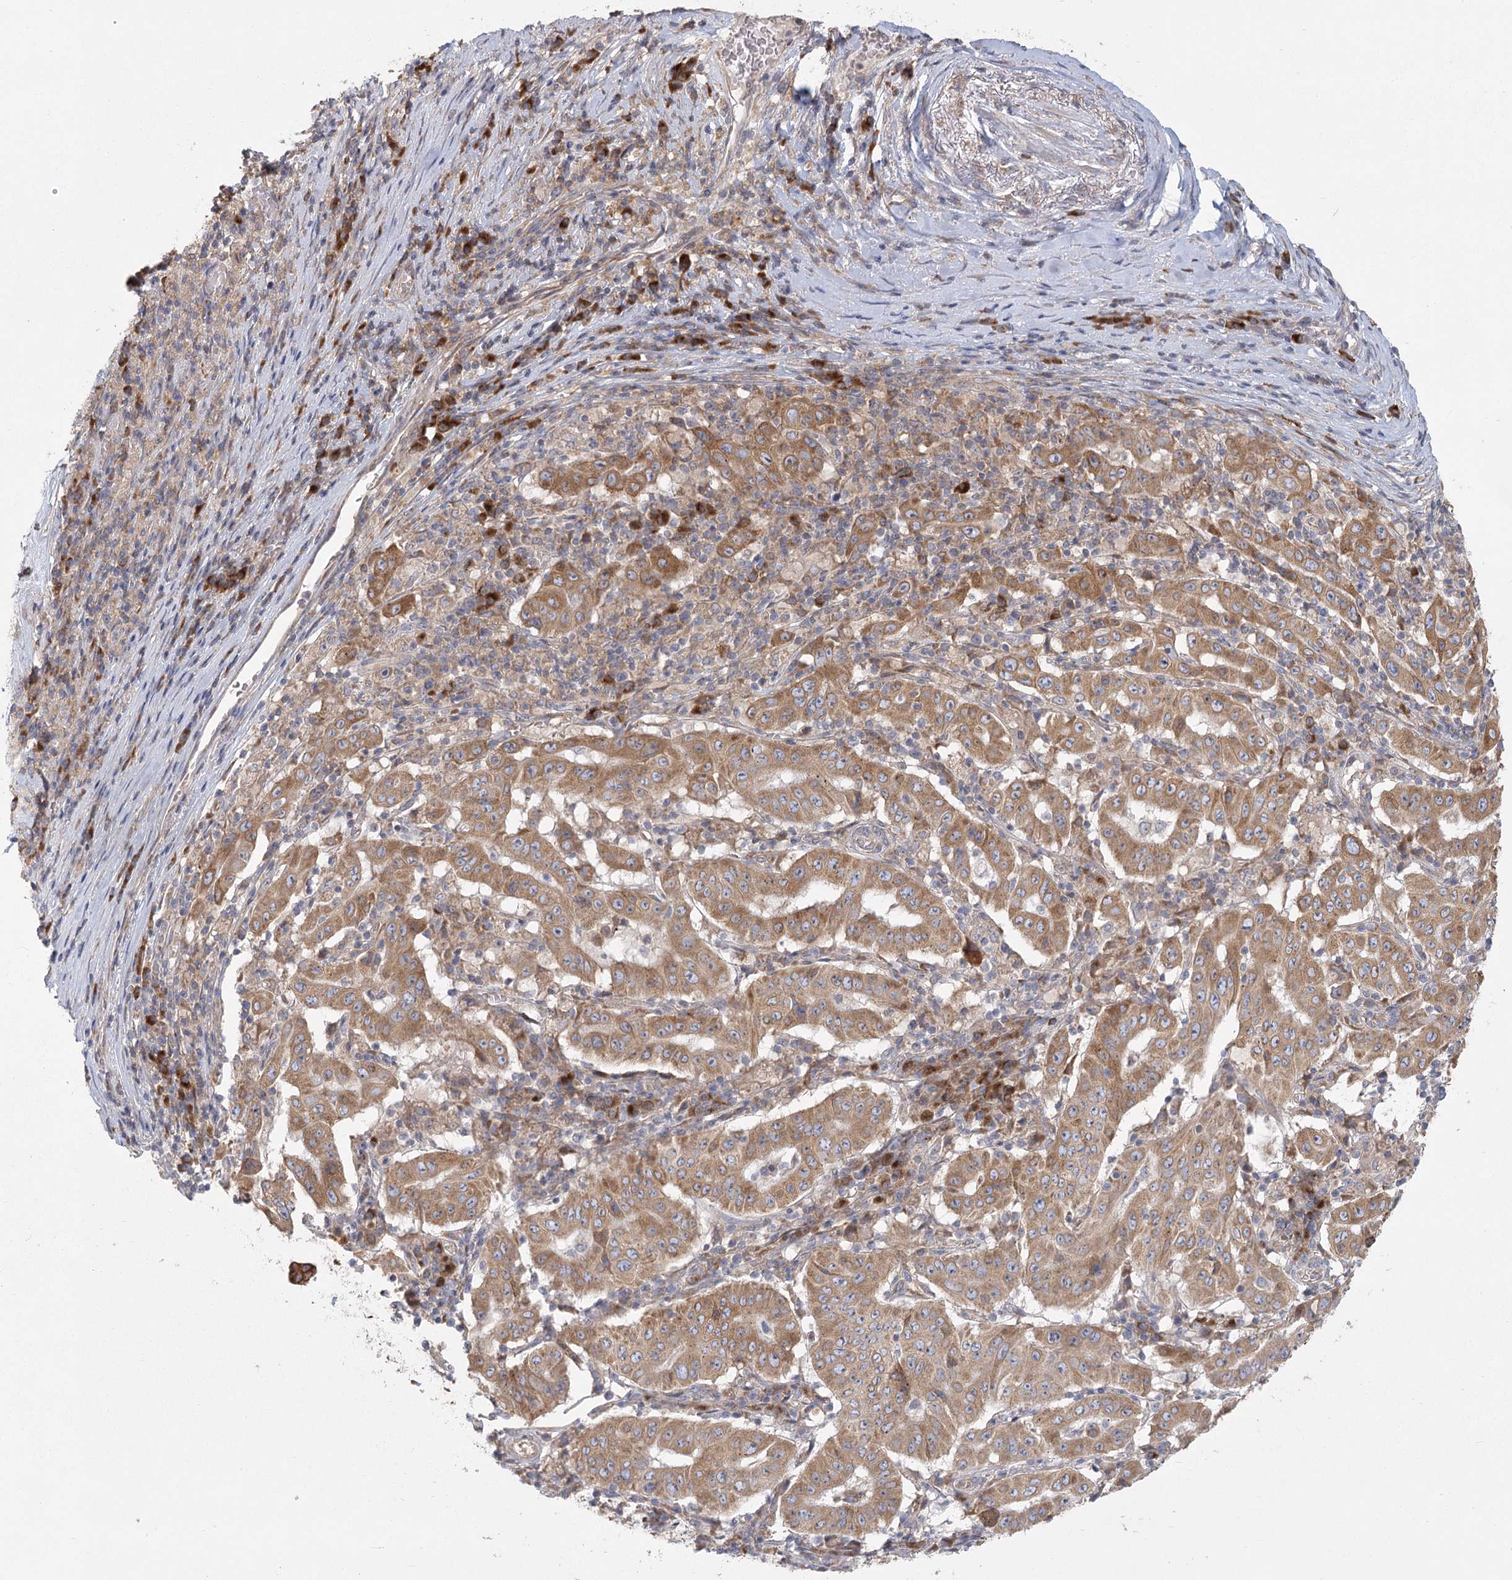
{"staining": {"intensity": "moderate", "quantity": ">75%", "location": "cytoplasmic/membranous"}, "tissue": "pancreatic cancer", "cell_type": "Tumor cells", "image_type": "cancer", "snomed": [{"axis": "morphology", "description": "Adenocarcinoma, NOS"}, {"axis": "topography", "description": "Pancreas"}], "caption": "Immunohistochemical staining of adenocarcinoma (pancreatic) reveals medium levels of moderate cytoplasmic/membranous expression in about >75% of tumor cells. The protein of interest is stained brown, and the nuclei are stained in blue (DAB IHC with brightfield microscopy, high magnification).", "gene": "CNTLN", "patient": {"sex": "male", "age": 63}}